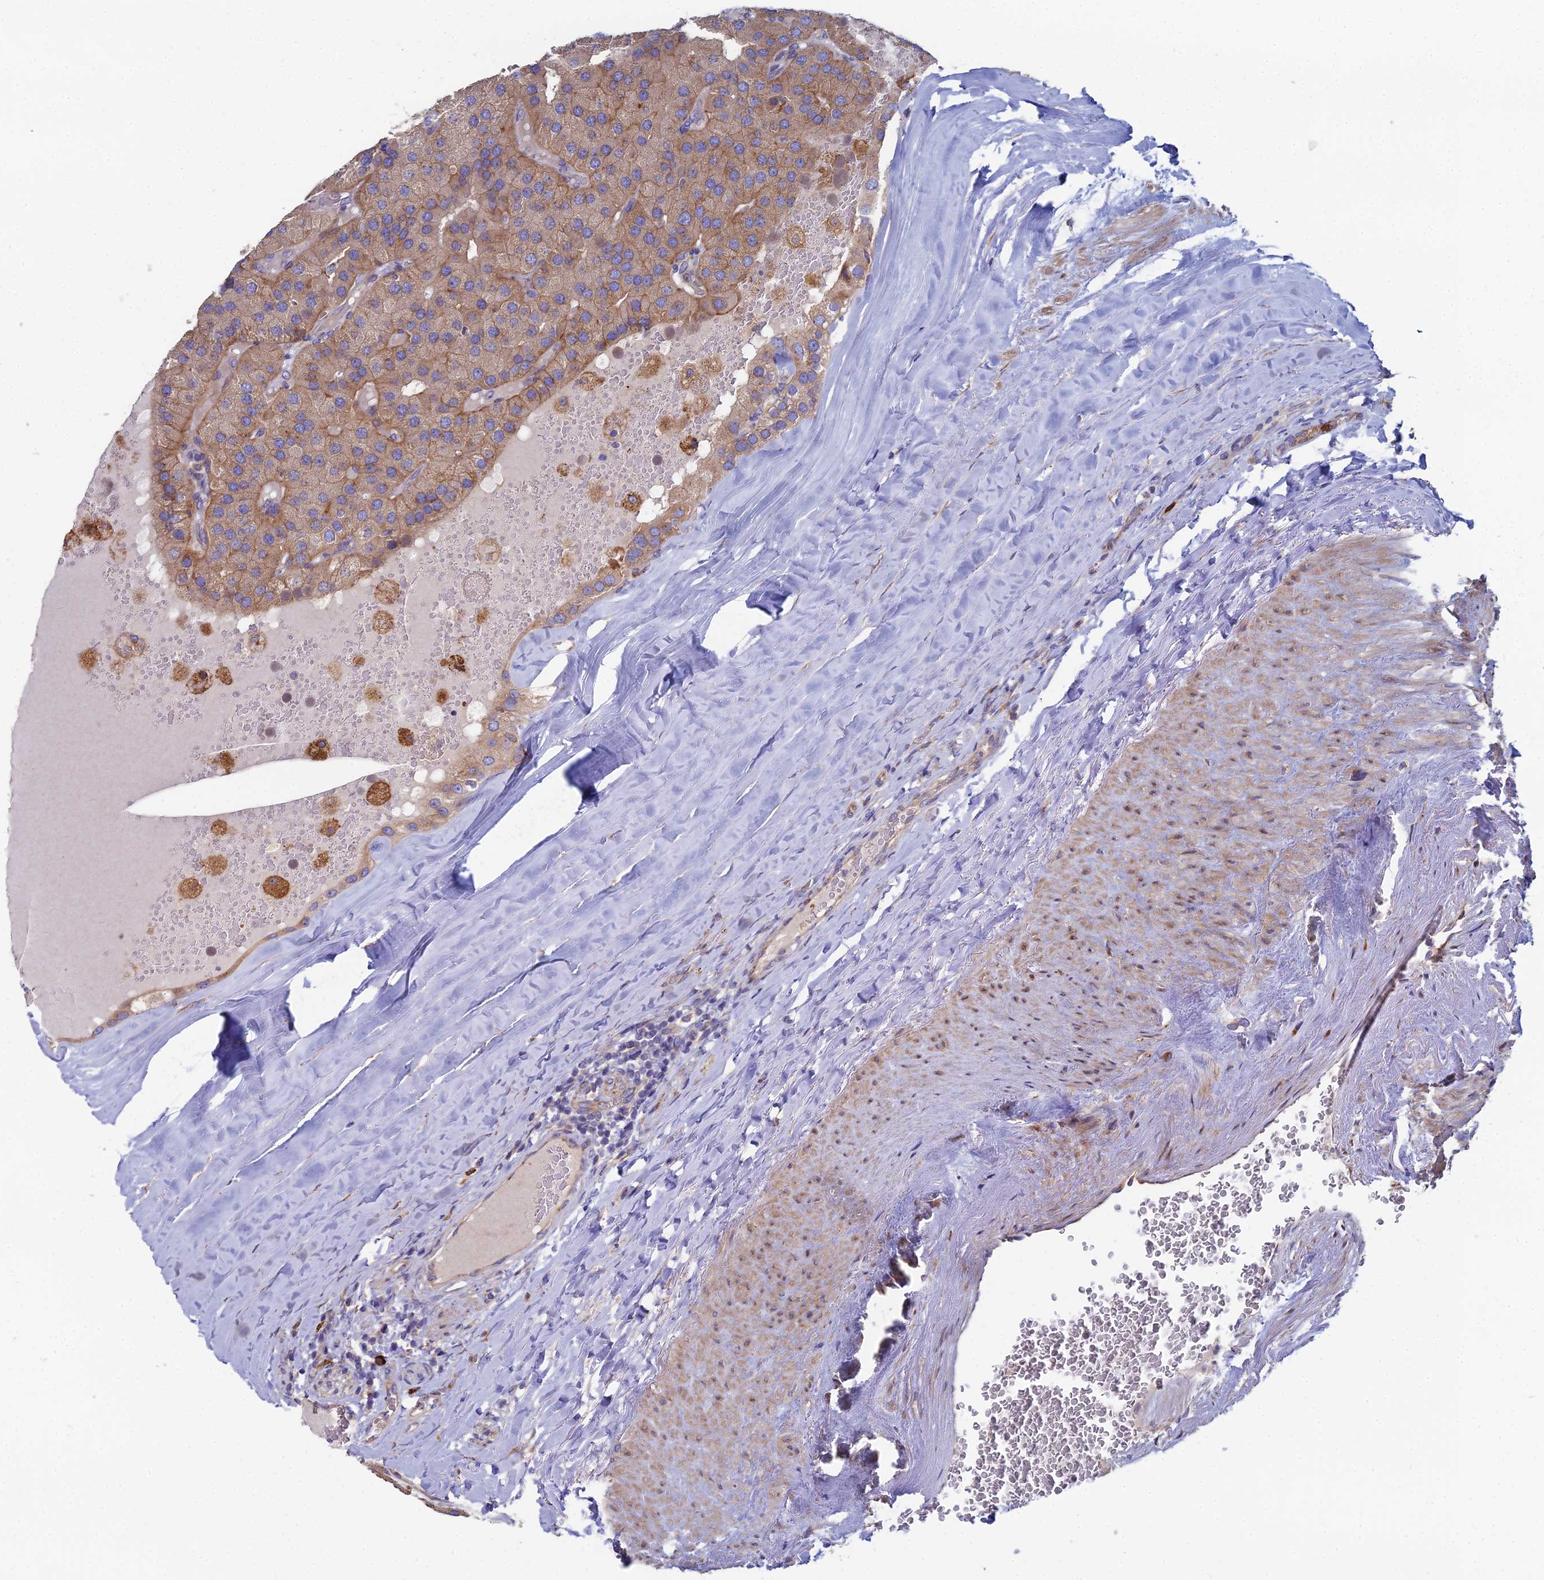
{"staining": {"intensity": "weak", "quantity": "25%-75%", "location": "cytoplasmic/membranous"}, "tissue": "parathyroid gland", "cell_type": "Glandular cells", "image_type": "normal", "snomed": [{"axis": "morphology", "description": "Normal tissue, NOS"}, {"axis": "morphology", "description": "Adenoma, NOS"}, {"axis": "topography", "description": "Parathyroid gland"}], "caption": "Immunohistochemistry (IHC) histopathology image of benign parathyroid gland: human parathyroid gland stained using IHC shows low levels of weak protein expression localized specifically in the cytoplasmic/membranous of glandular cells, appearing as a cytoplasmic/membranous brown color.", "gene": "CLCN3", "patient": {"sex": "female", "age": 86}}